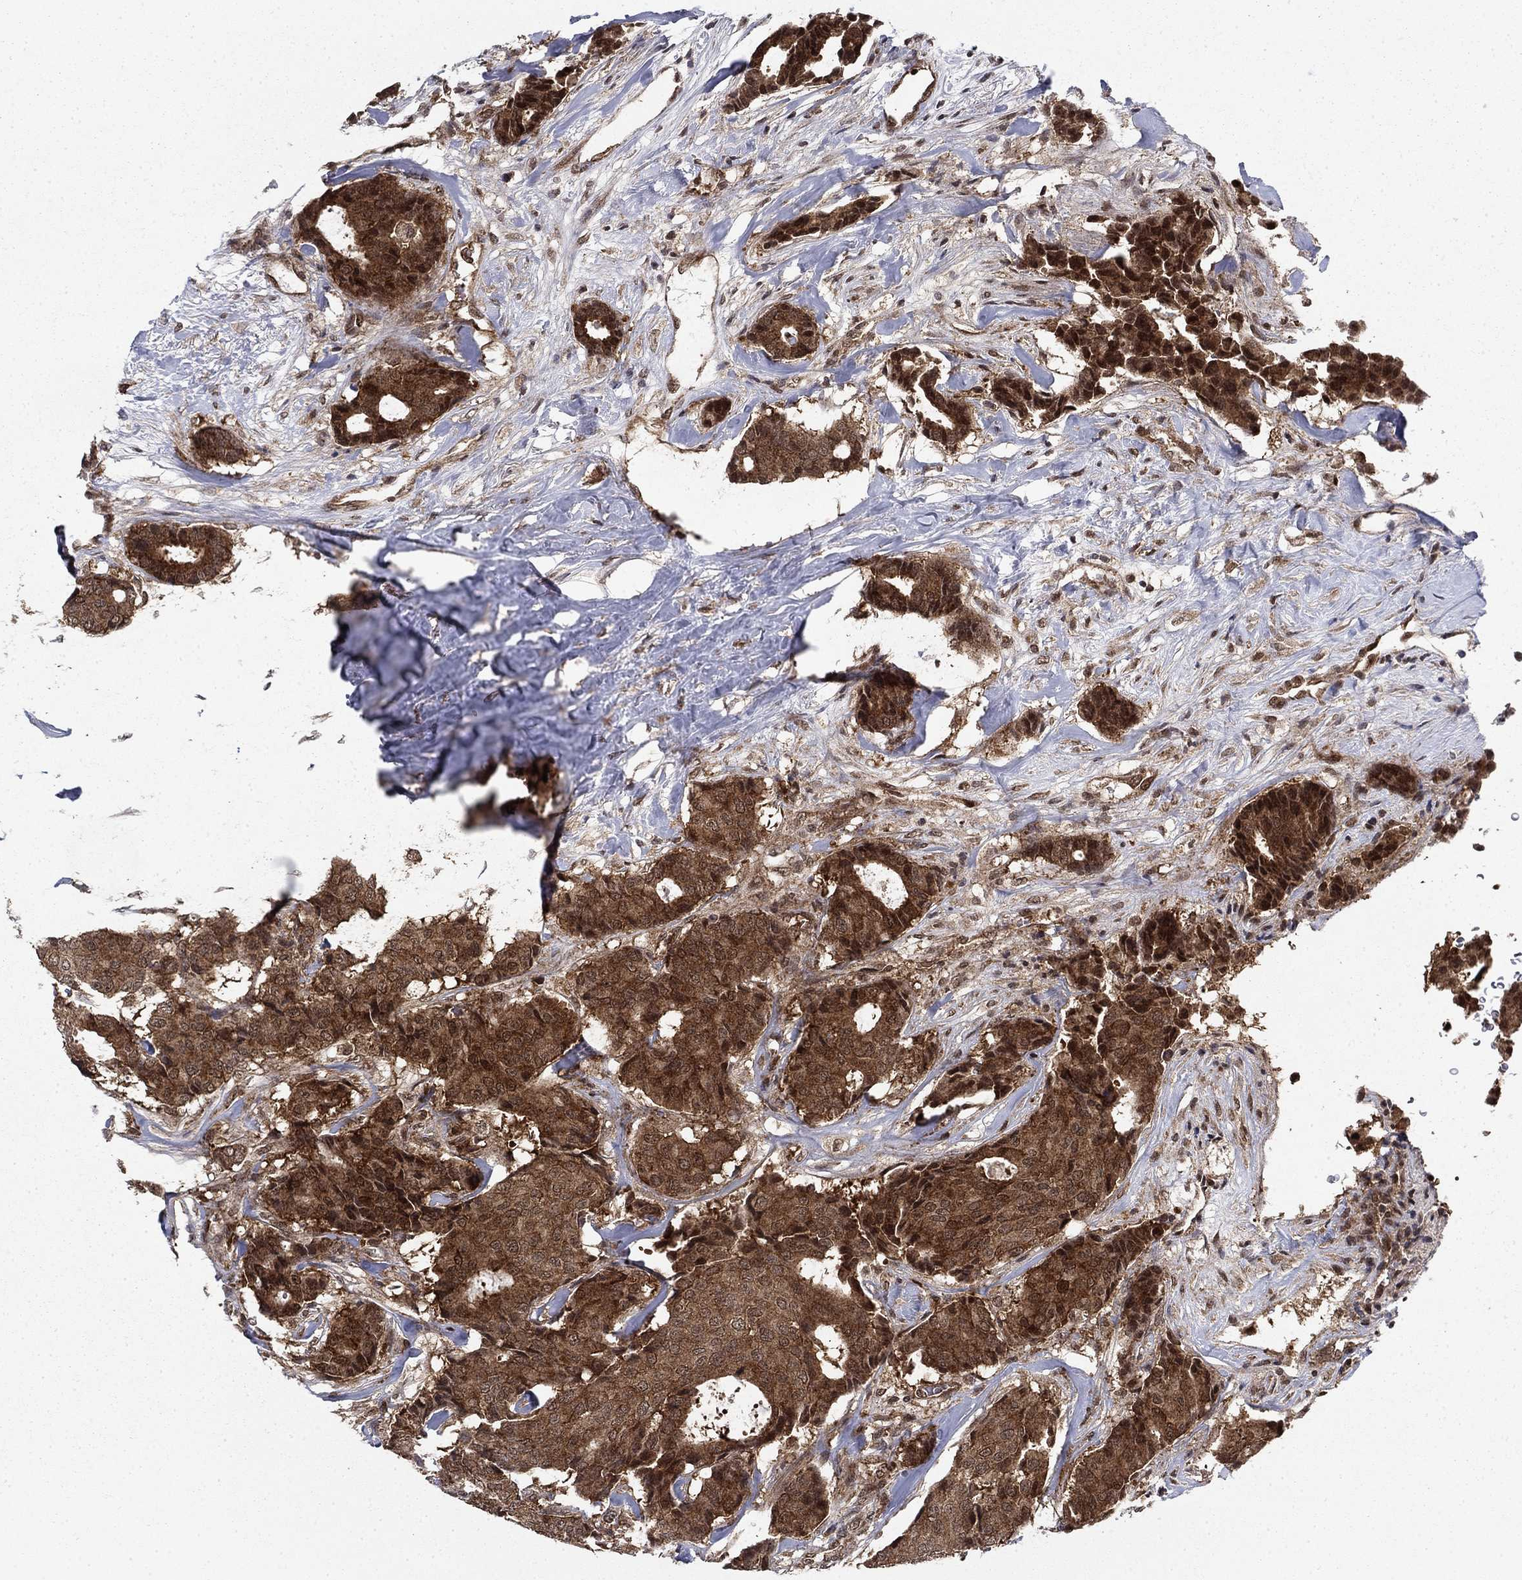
{"staining": {"intensity": "moderate", "quantity": ">75%", "location": "cytoplasmic/membranous"}, "tissue": "breast cancer", "cell_type": "Tumor cells", "image_type": "cancer", "snomed": [{"axis": "morphology", "description": "Duct carcinoma"}, {"axis": "topography", "description": "Breast"}], "caption": "An IHC histopathology image of tumor tissue is shown. Protein staining in brown highlights moderate cytoplasmic/membranous positivity in breast invasive ductal carcinoma within tumor cells.", "gene": "DNAJA1", "patient": {"sex": "female", "age": 75}}